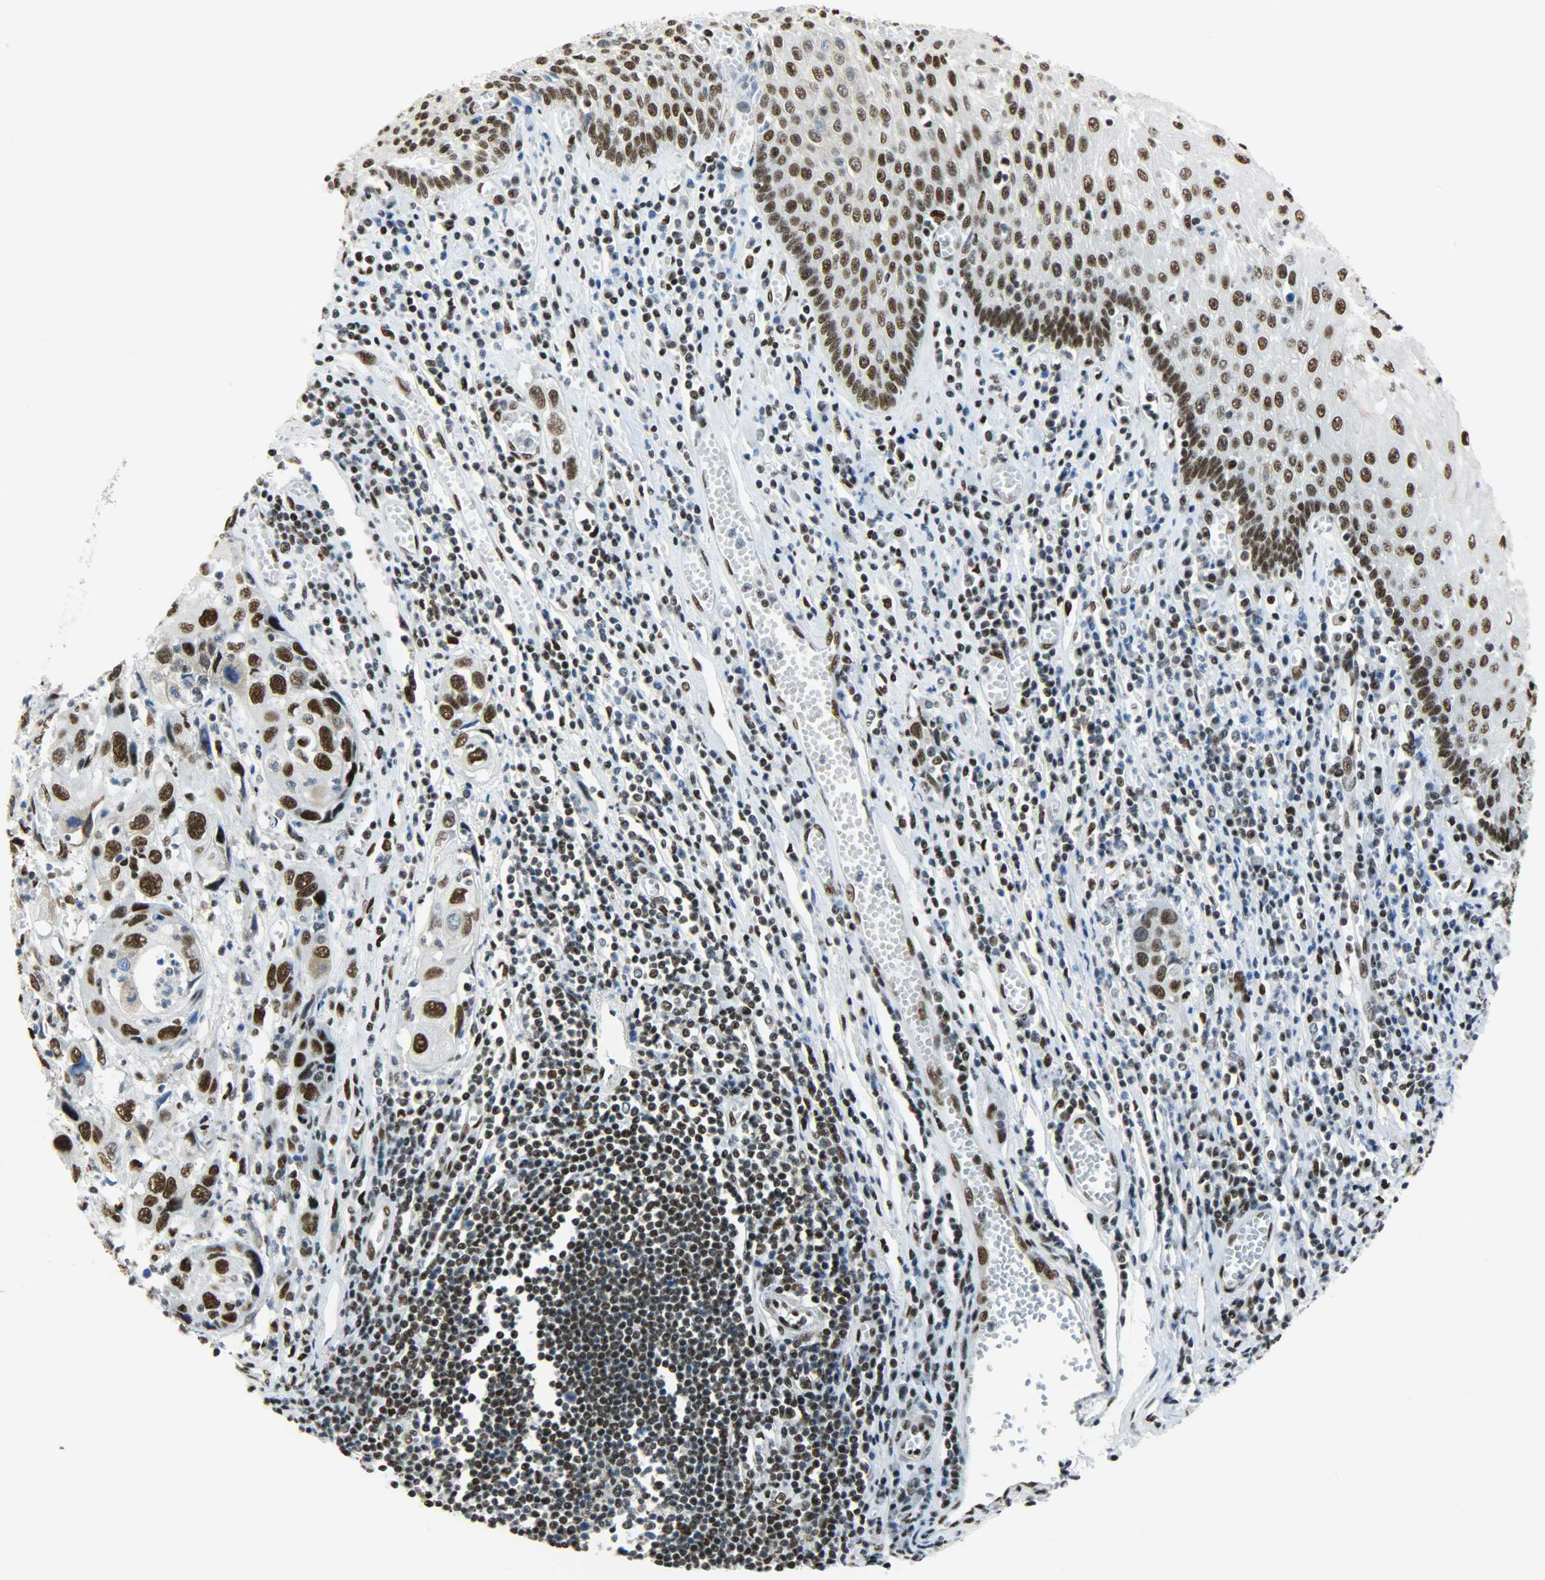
{"staining": {"intensity": "strong", "quantity": ">75%", "location": "nuclear"}, "tissue": "esophagus", "cell_type": "Squamous epithelial cells", "image_type": "normal", "snomed": [{"axis": "morphology", "description": "Normal tissue, NOS"}, {"axis": "morphology", "description": "Squamous cell carcinoma, NOS"}, {"axis": "topography", "description": "Esophagus"}], "caption": "The immunohistochemical stain shows strong nuclear staining in squamous epithelial cells of benign esophagus.", "gene": "SSB", "patient": {"sex": "male", "age": 65}}